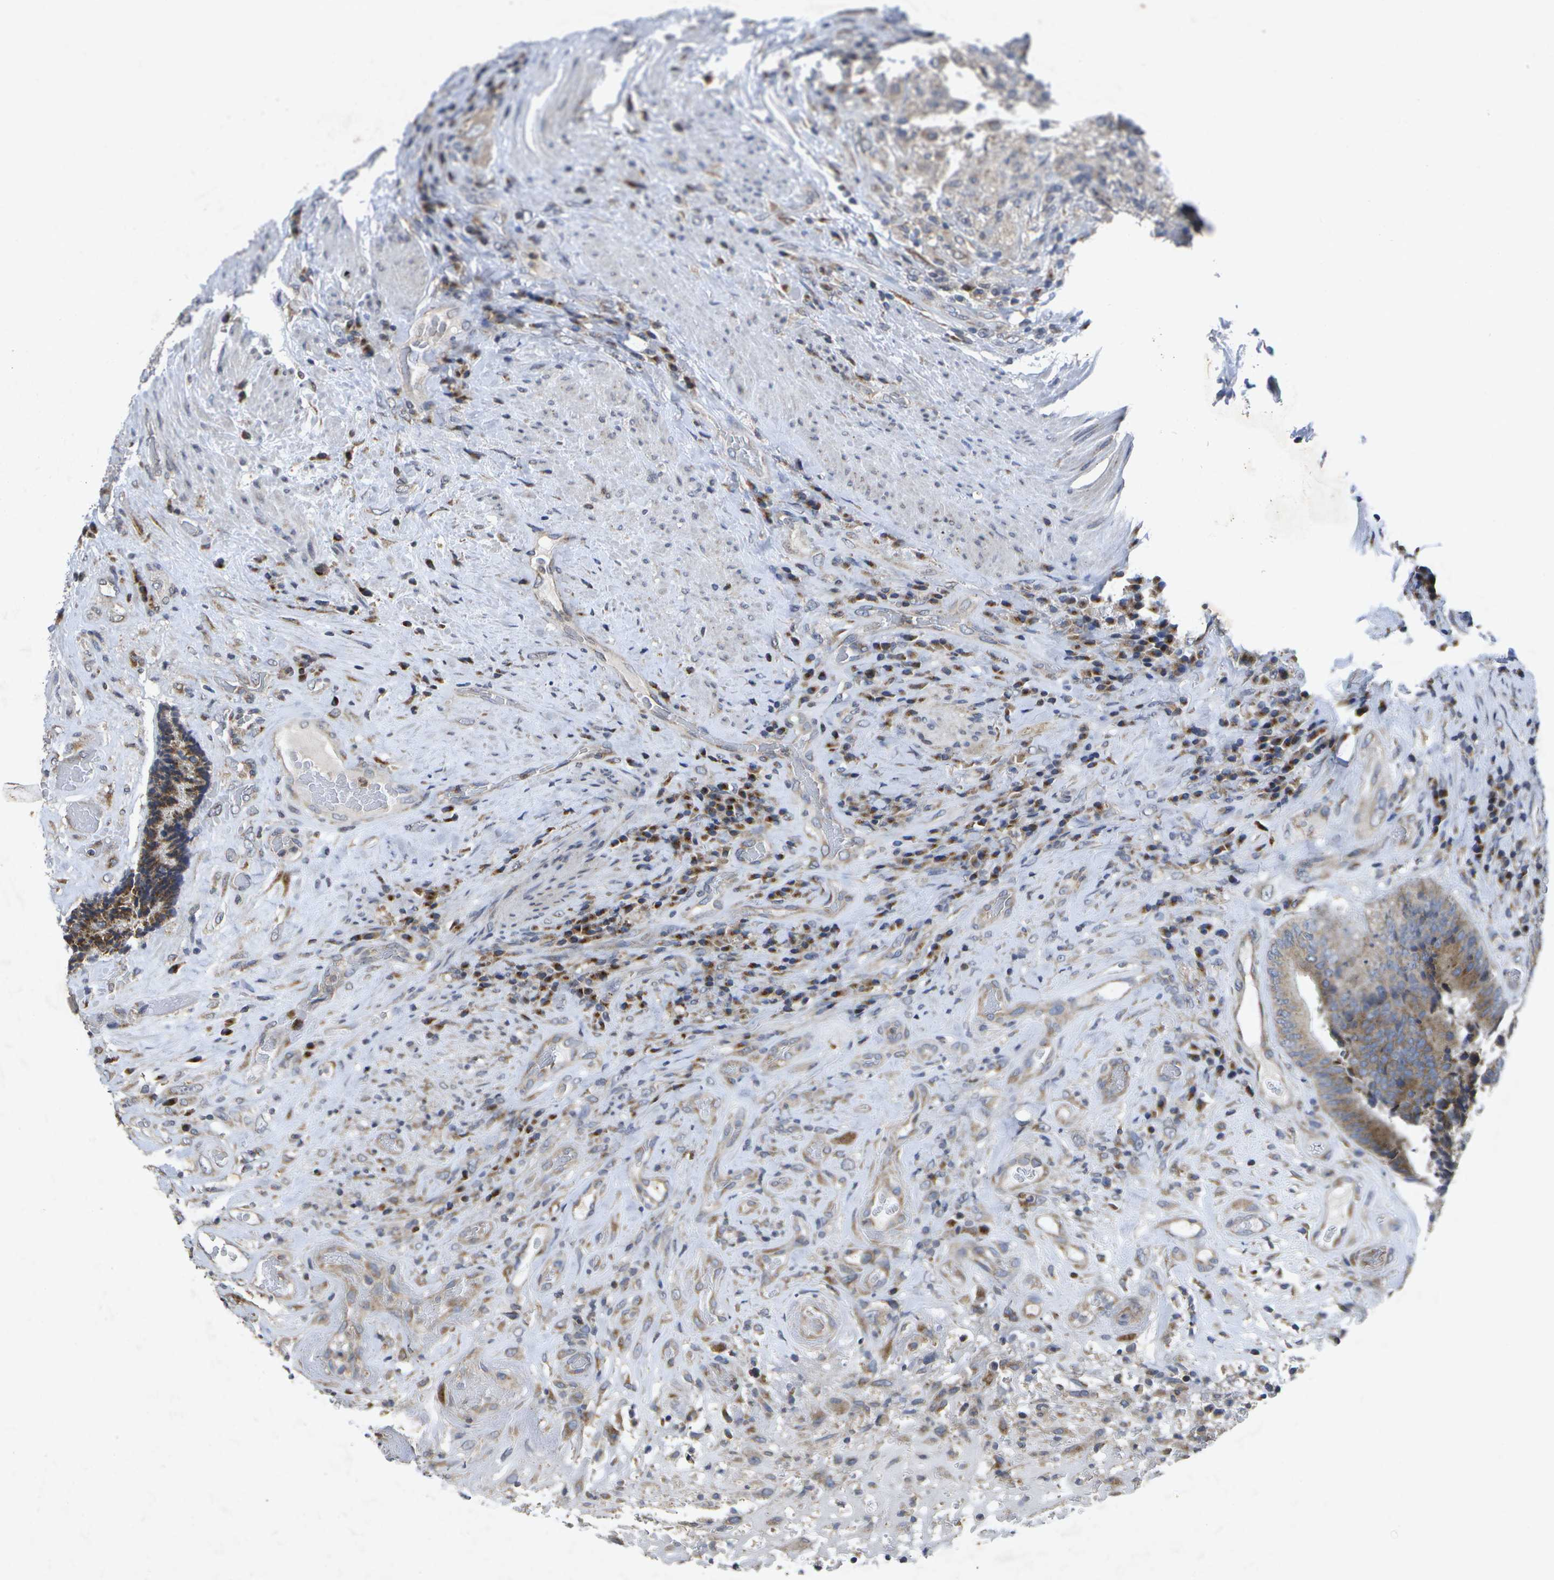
{"staining": {"intensity": "moderate", "quantity": "25%-75%", "location": "cytoplasmic/membranous"}, "tissue": "colorectal cancer", "cell_type": "Tumor cells", "image_type": "cancer", "snomed": [{"axis": "morphology", "description": "Adenocarcinoma, NOS"}, {"axis": "topography", "description": "Rectum"}], "caption": "High-magnification brightfield microscopy of colorectal cancer stained with DAB (brown) and counterstained with hematoxylin (blue). tumor cells exhibit moderate cytoplasmic/membranous staining is present in approximately25%-75% of cells.", "gene": "KDELR1", "patient": {"sex": "male", "age": 72}}